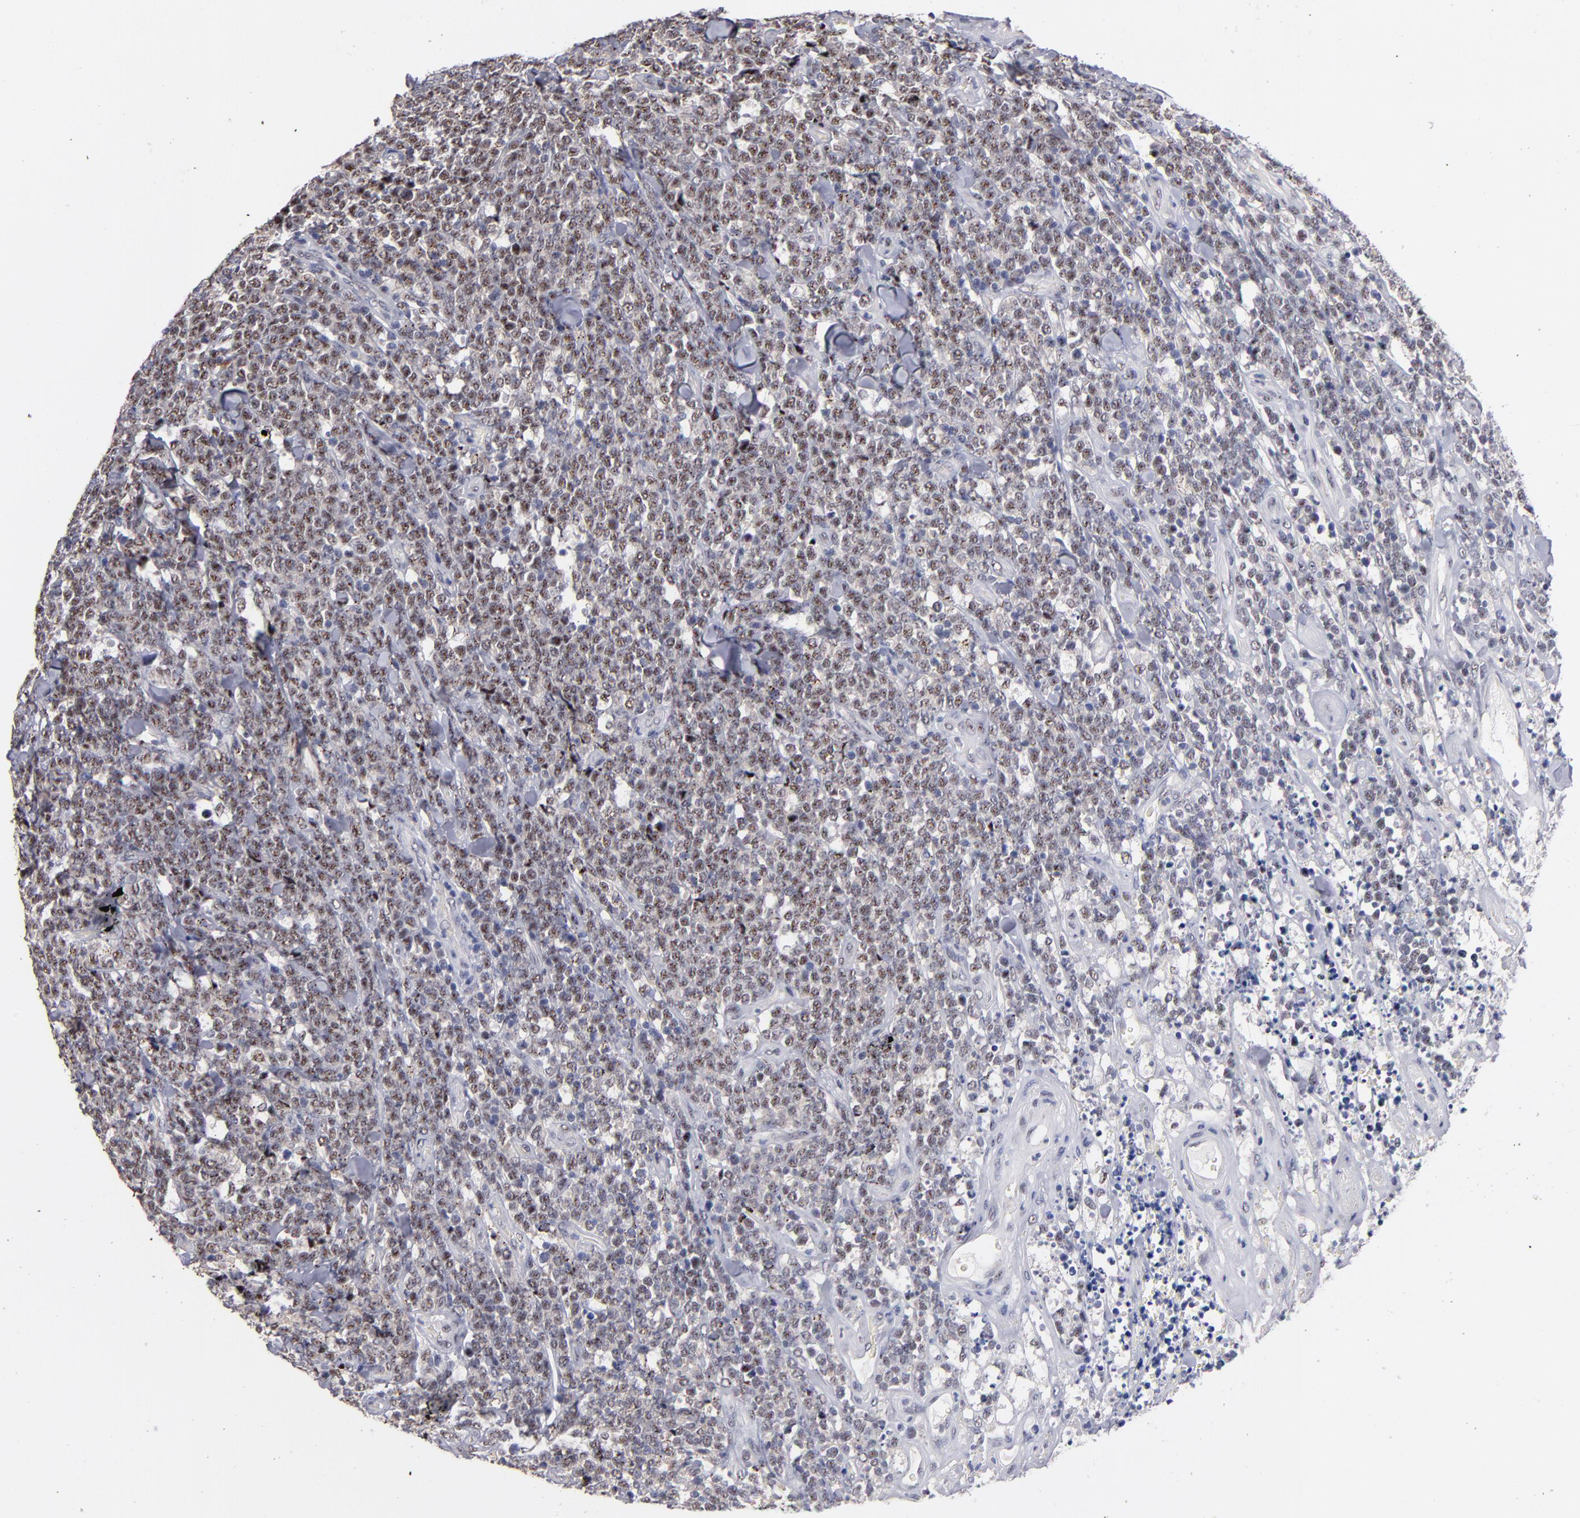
{"staining": {"intensity": "moderate", "quantity": ">75%", "location": "nuclear"}, "tissue": "lymphoma", "cell_type": "Tumor cells", "image_type": "cancer", "snomed": [{"axis": "morphology", "description": "Malignant lymphoma, non-Hodgkin's type, High grade"}, {"axis": "topography", "description": "Small intestine"}, {"axis": "topography", "description": "Colon"}], "caption": "Moderate nuclear staining for a protein is appreciated in about >75% of tumor cells of malignant lymphoma, non-Hodgkin's type (high-grade) using immunohistochemistry.", "gene": "RAF1", "patient": {"sex": "male", "age": 8}}